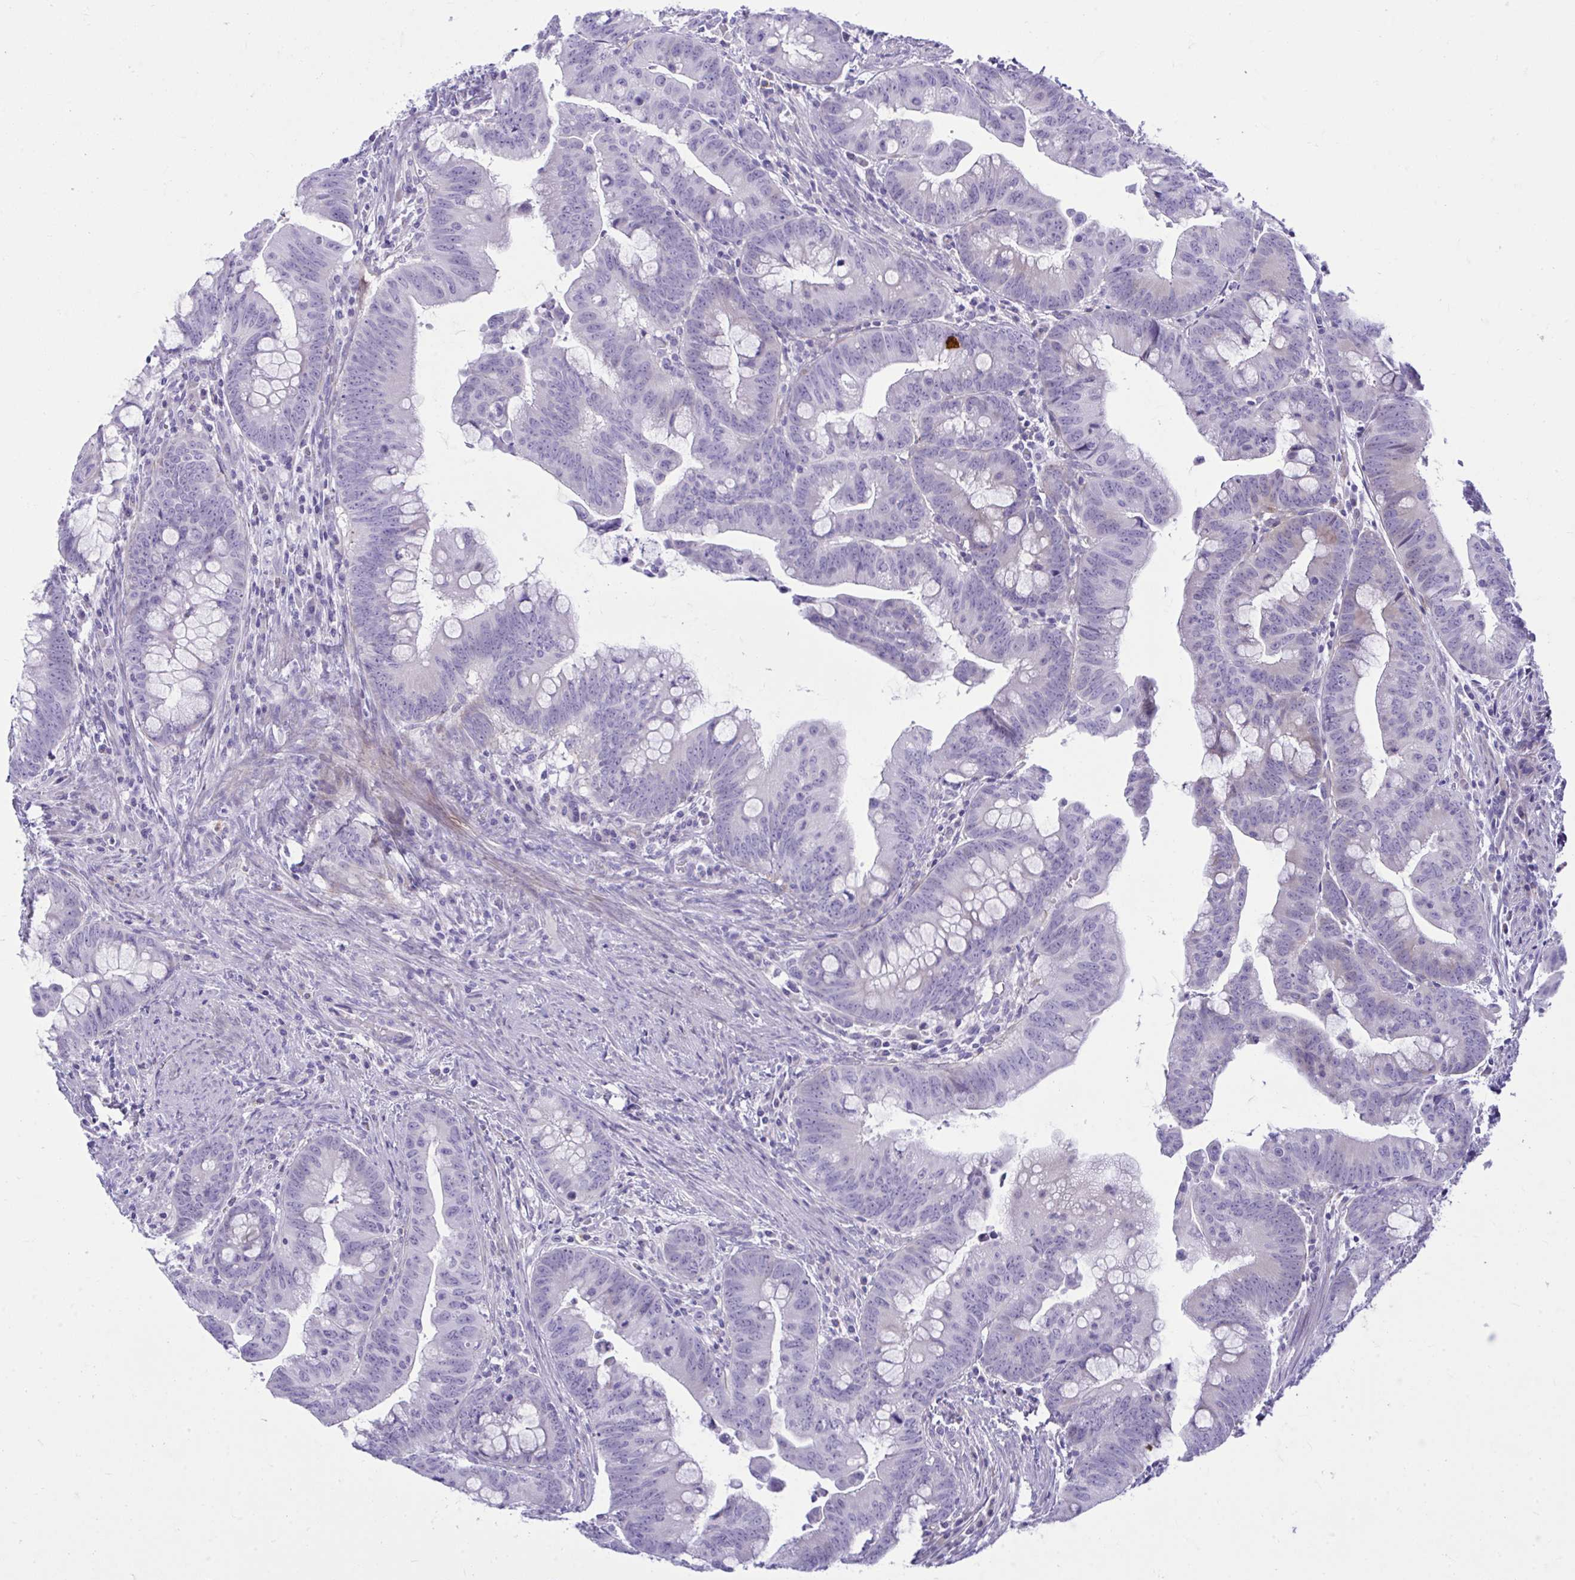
{"staining": {"intensity": "negative", "quantity": "none", "location": "none"}, "tissue": "colorectal cancer", "cell_type": "Tumor cells", "image_type": "cancer", "snomed": [{"axis": "morphology", "description": "Adenocarcinoma, NOS"}, {"axis": "topography", "description": "Colon"}], "caption": "Tumor cells show no significant protein staining in colorectal cancer.", "gene": "MED9", "patient": {"sex": "male", "age": 62}}